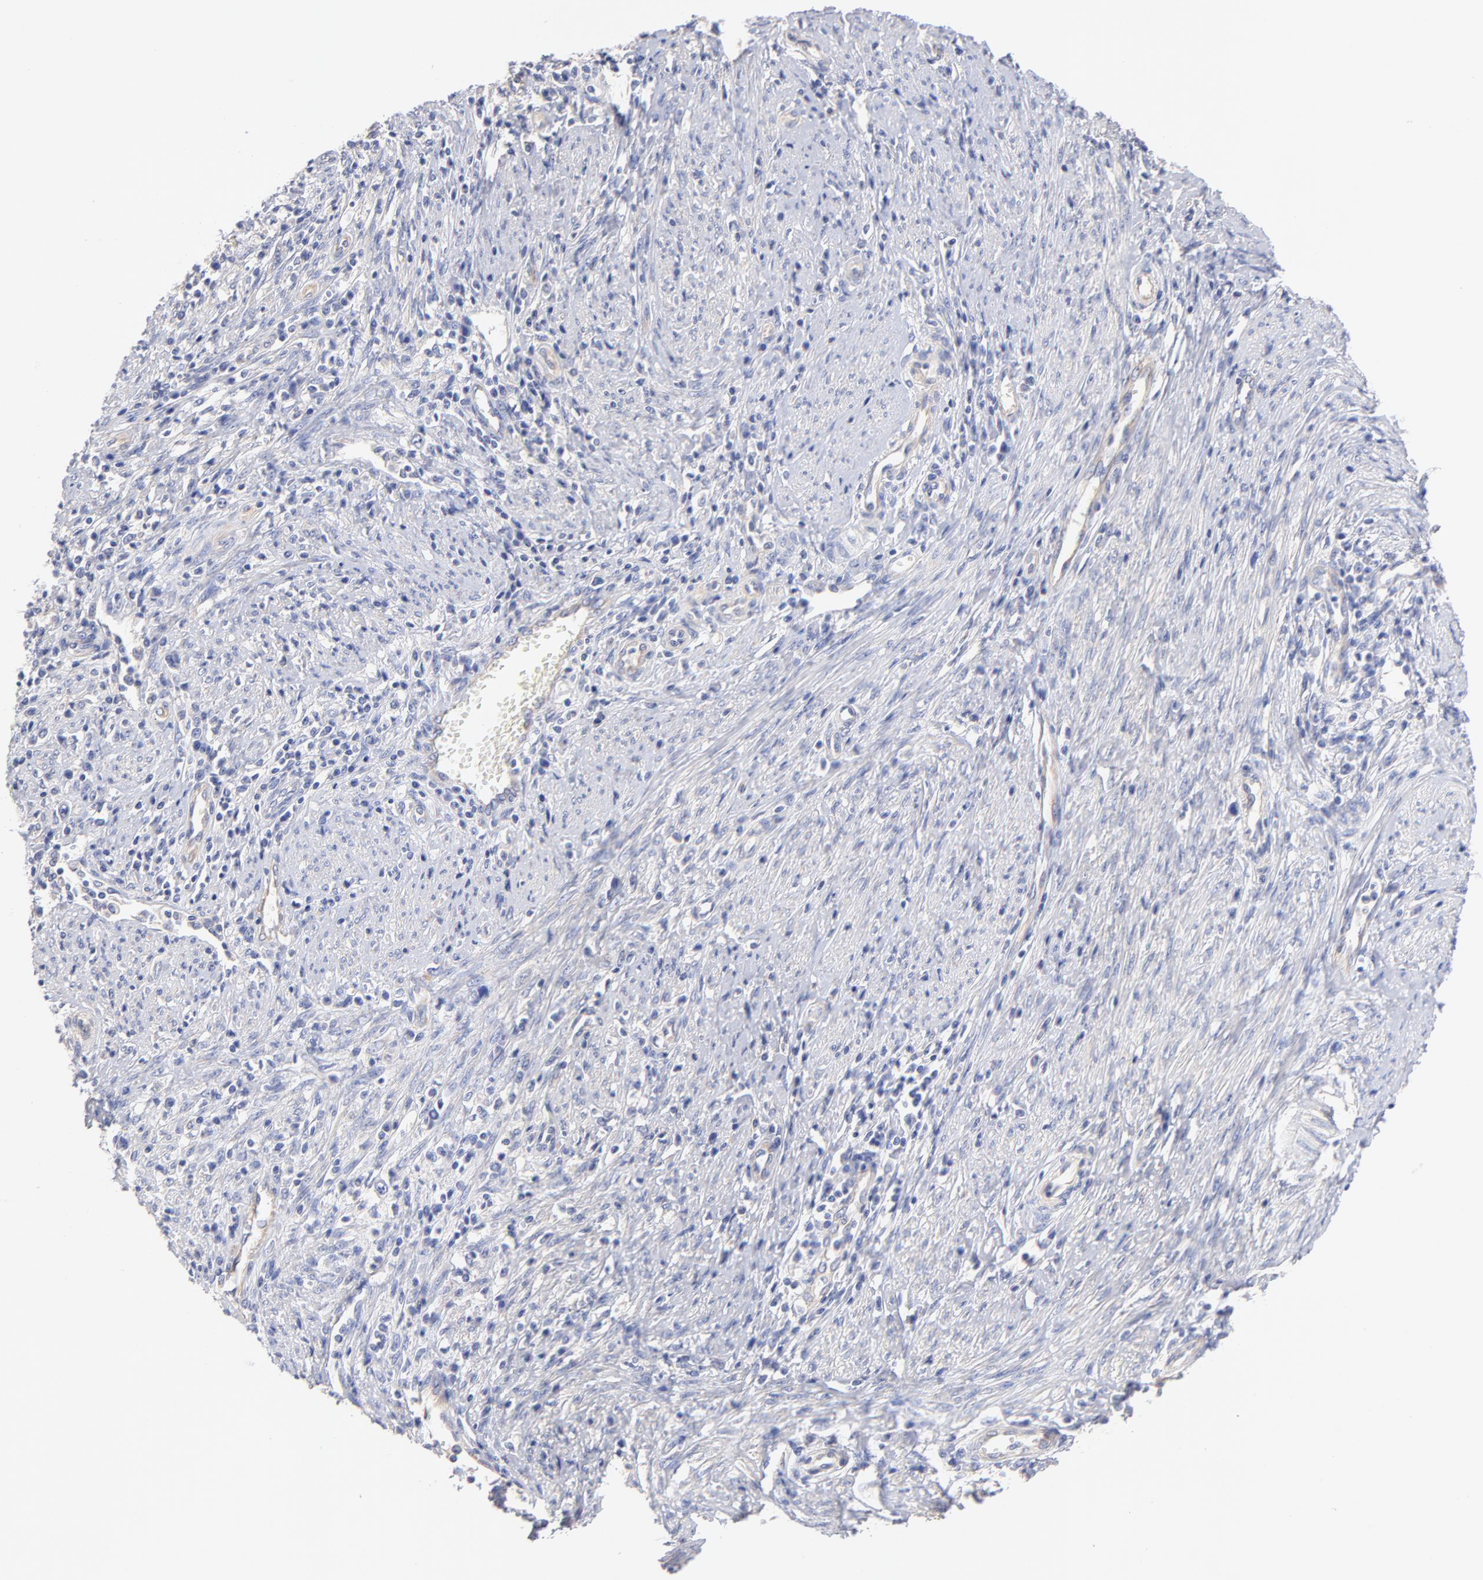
{"staining": {"intensity": "negative", "quantity": "none", "location": "none"}, "tissue": "cervical cancer", "cell_type": "Tumor cells", "image_type": "cancer", "snomed": [{"axis": "morphology", "description": "Adenocarcinoma, NOS"}, {"axis": "topography", "description": "Cervix"}], "caption": "This is an IHC histopathology image of adenocarcinoma (cervical). There is no expression in tumor cells.", "gene": "HS3ST1", "patient": {"sex": "female", "age": 36}}